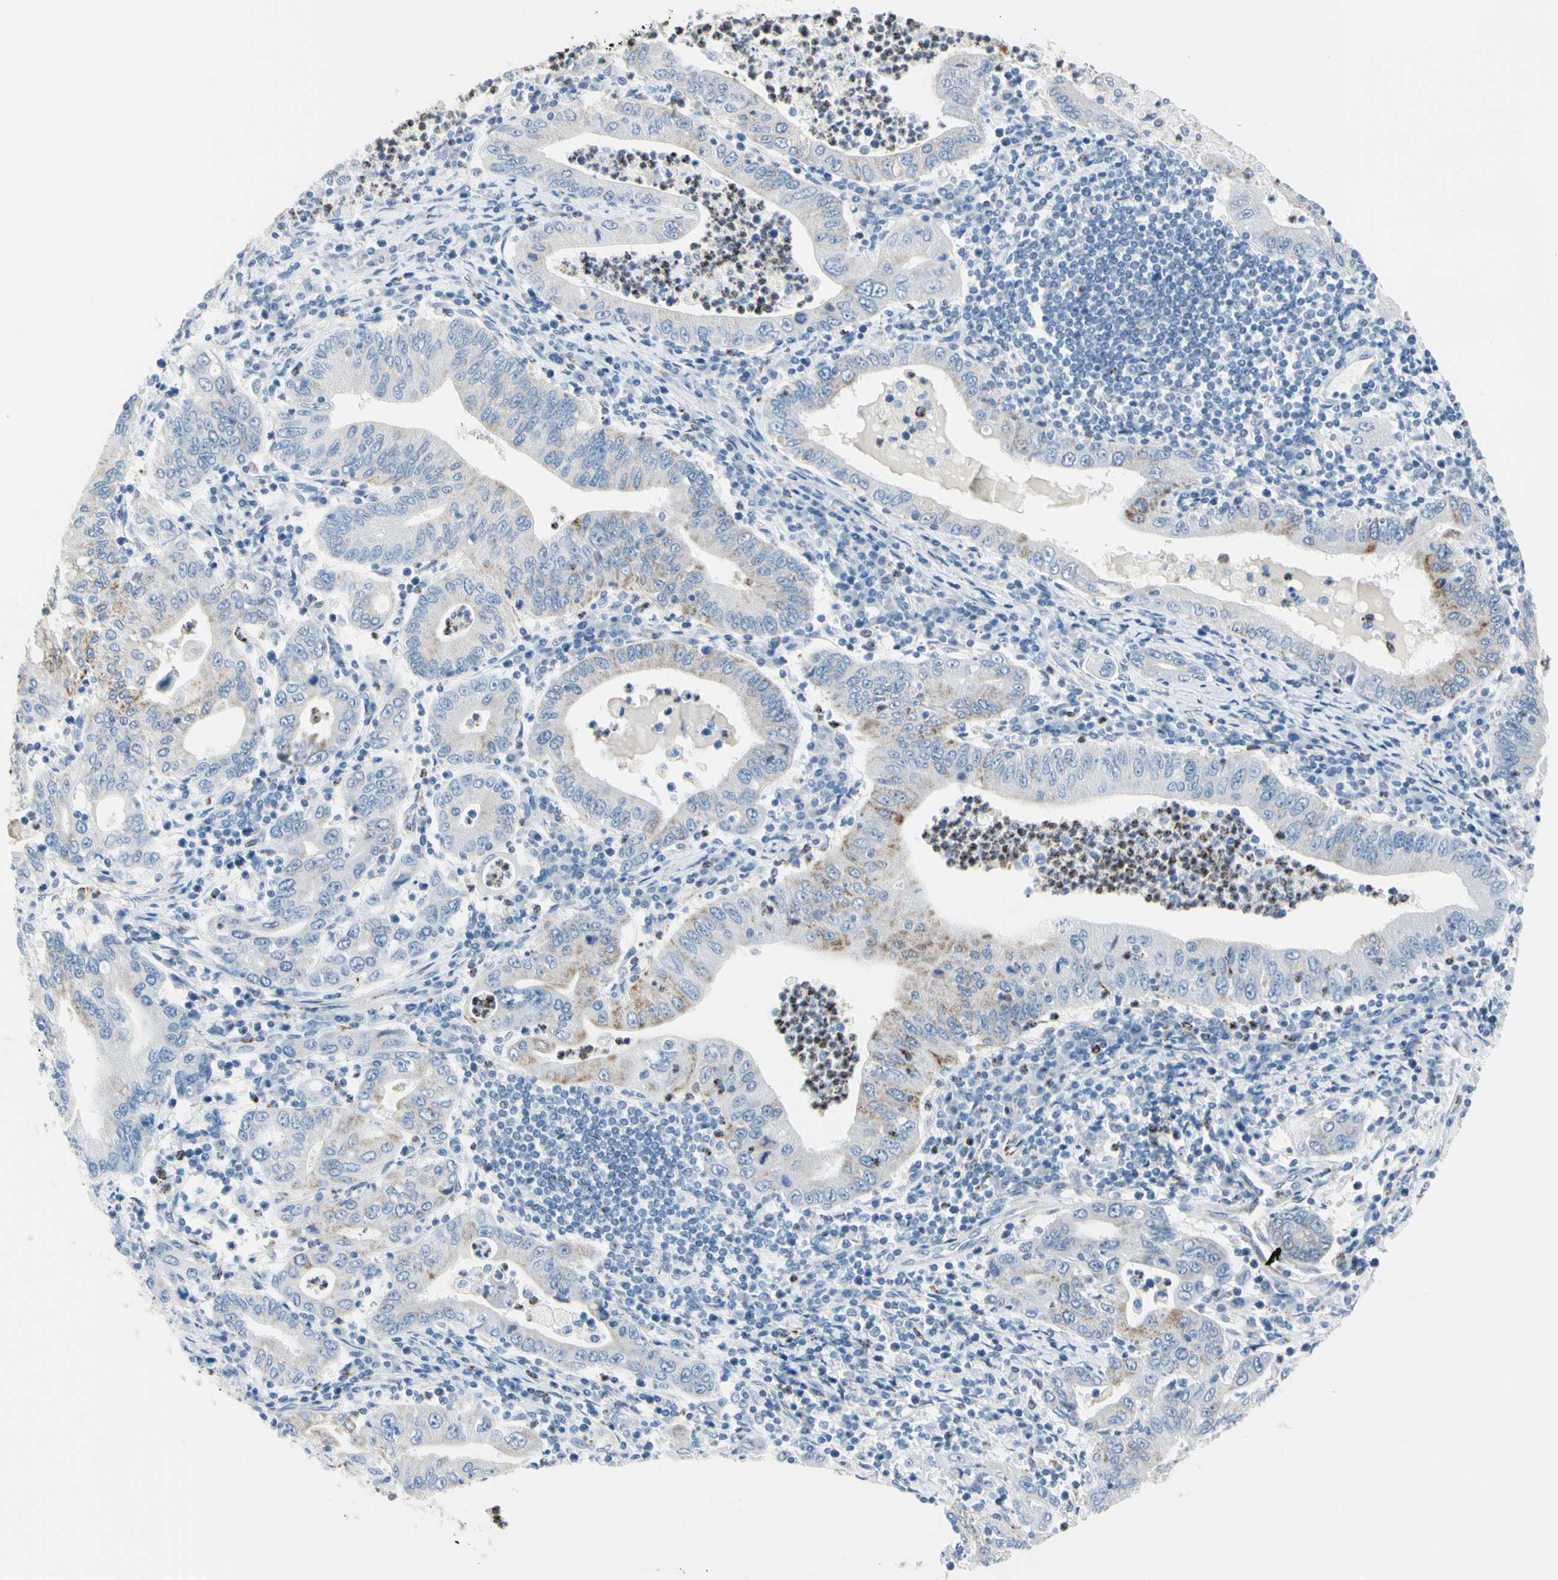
{"staining": {"intensity": "moderate", "quantity": "<25%", "location": "cytoplasmic/membranous"}, "tissue": "stomach cancer", "cell_type": "Tumor cells", "image_type": "cancer", "snomed": [{"axis": "morphology", "description": "Normal tissue, NOS"}, {"axis": "morphology", "description": "Adenocarcinoma, NOS"}, {"axis": "topography", "description": "Esophagus"}, {"axis": "topography", "description": "Stomach, upper"}, {"axis": "topography", "description": "Peripheral nerve tissue"}], "caption": "Human adenocarcinoma (stomach) stained for a protein (brown) reveals moderate cytoplasmic/membranous positive staining in about <25% of tumor cells.", "gene": "CYSLTR1", "patient": {"sex": "male", "age": 62}}